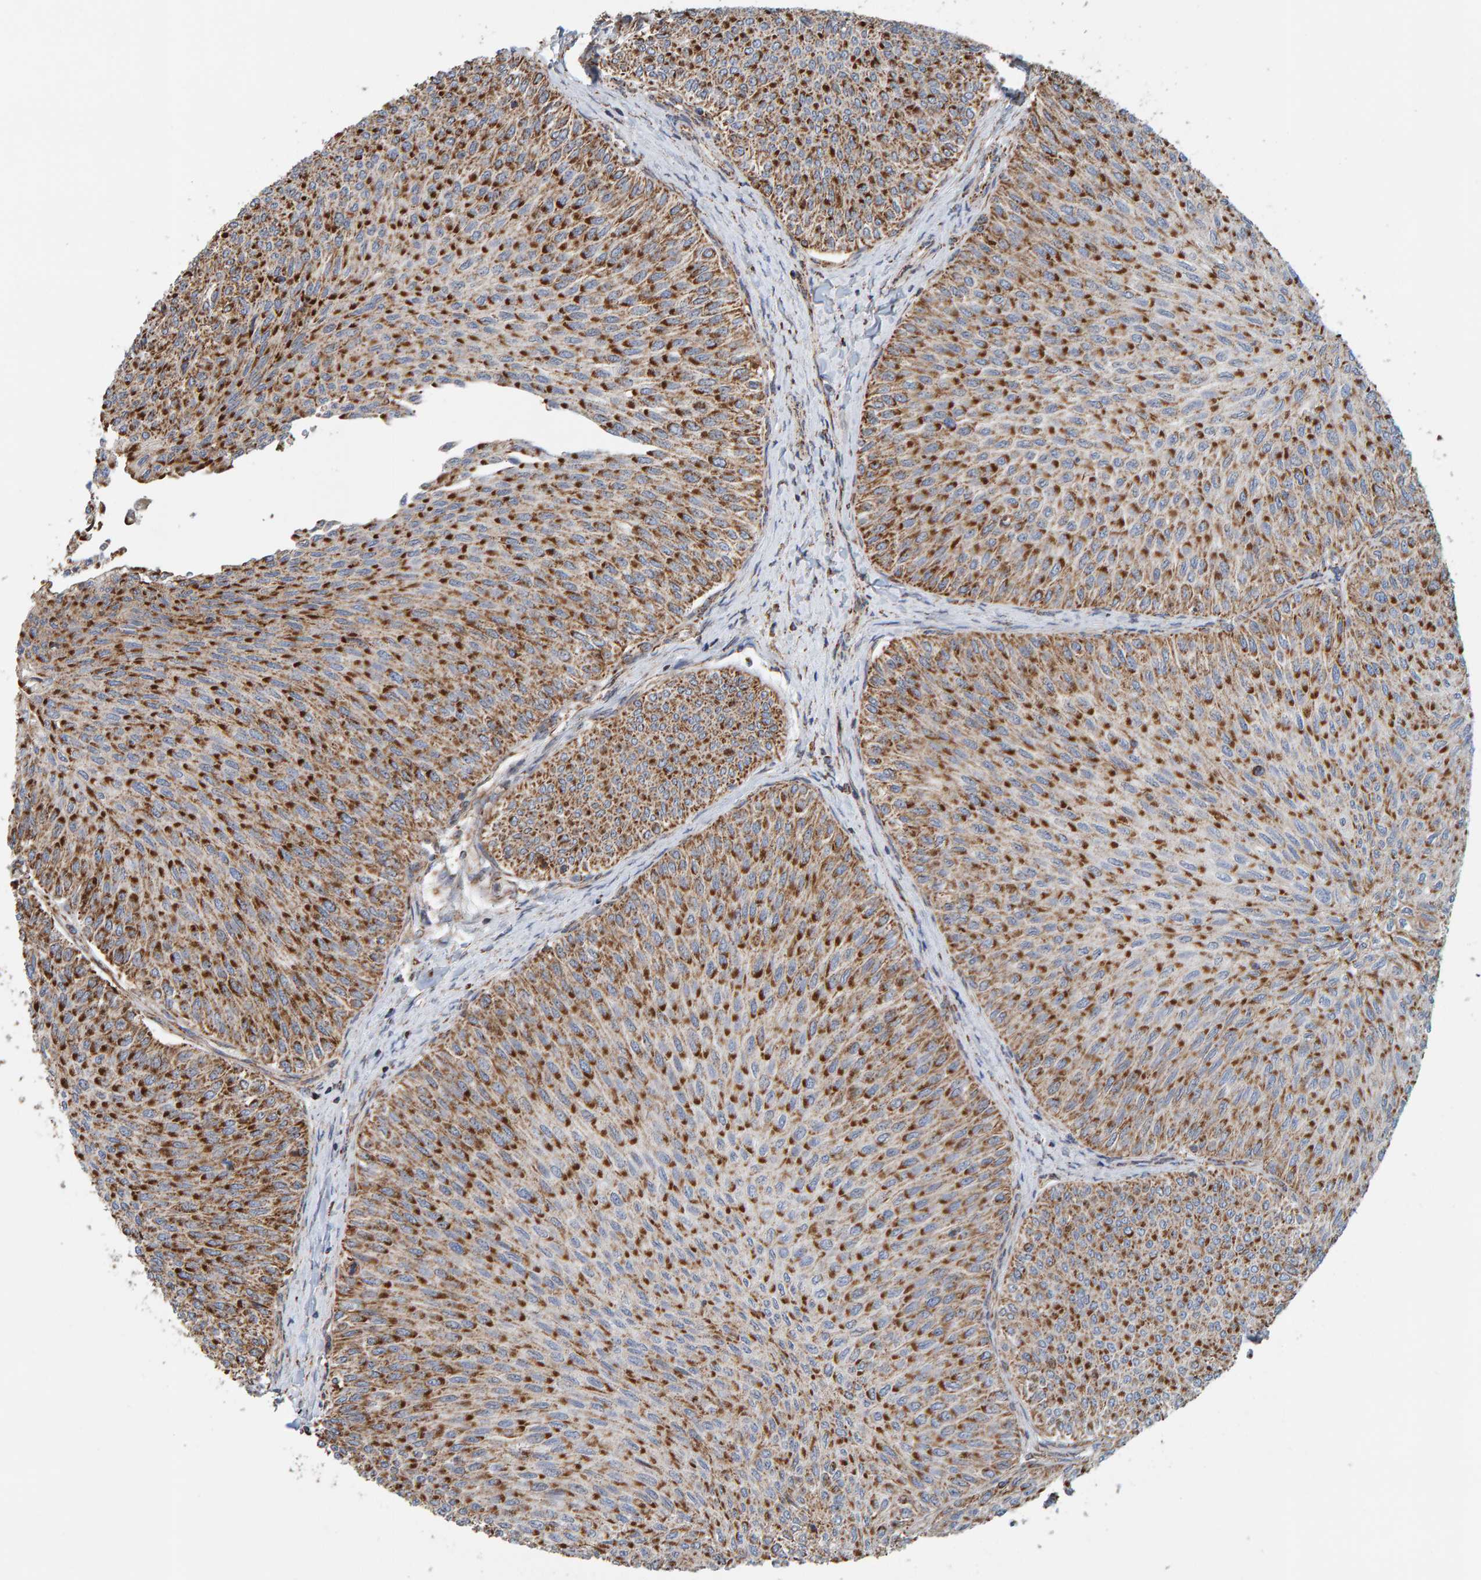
{"staining": {"intensity": "strong", "quantity": "25%-75%", "location": "cytoplasmic/membranous"}, "tissue": "urothelial cancer", "cell_type": "Tumor cells", "image_type": "cancer", "snomed": [{"axis": "morphology", "description": "Urothelial carcinoma, Low grade"}, {"axis": "topography", "description": "Urinary bladder"}], "caption": "Urothelial cancer tissue displays strong cytoplasmic/membranous positivity in about 25%-75% of tumor cells", "gene": "MRPL45", "patient": {"sex": "male", "age": 78}}